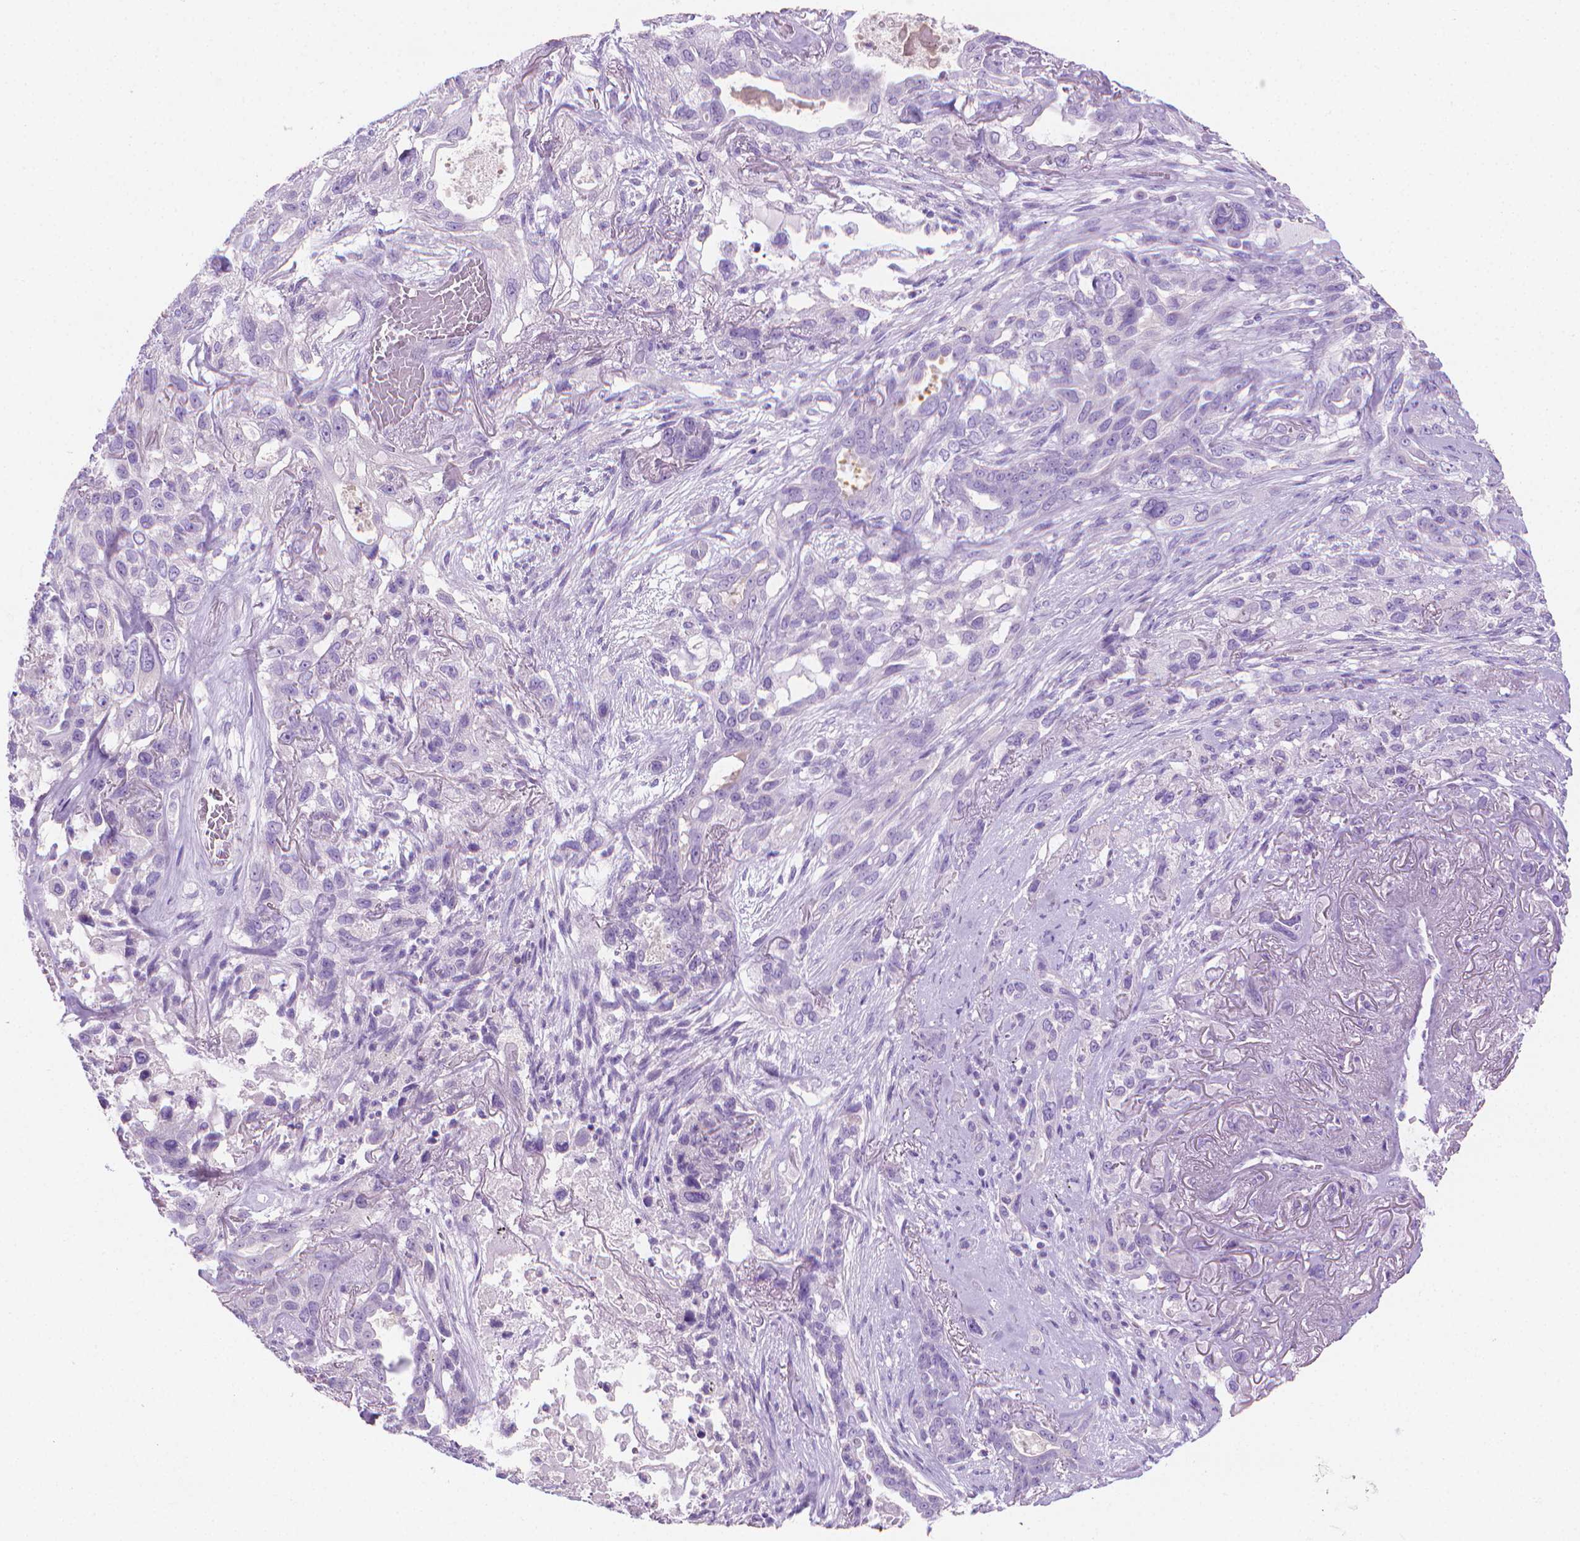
{"staining": {"intensity": "negative", "quantity": "none", "location": "none"}, "tissue": "lung cancer", "cell_type": "Tumor cells", "image_type": "cancer", "snomed": [{"axis": "morphology", "description": "Squamous cell carcinoma, NOS"}, {"axis": "topography", "description": "Lung"}], "caption": "Tumor cells show no significant staining in lung cancer.", "gene": "FASN", "patient": {"sex": "female", "age": 70}}